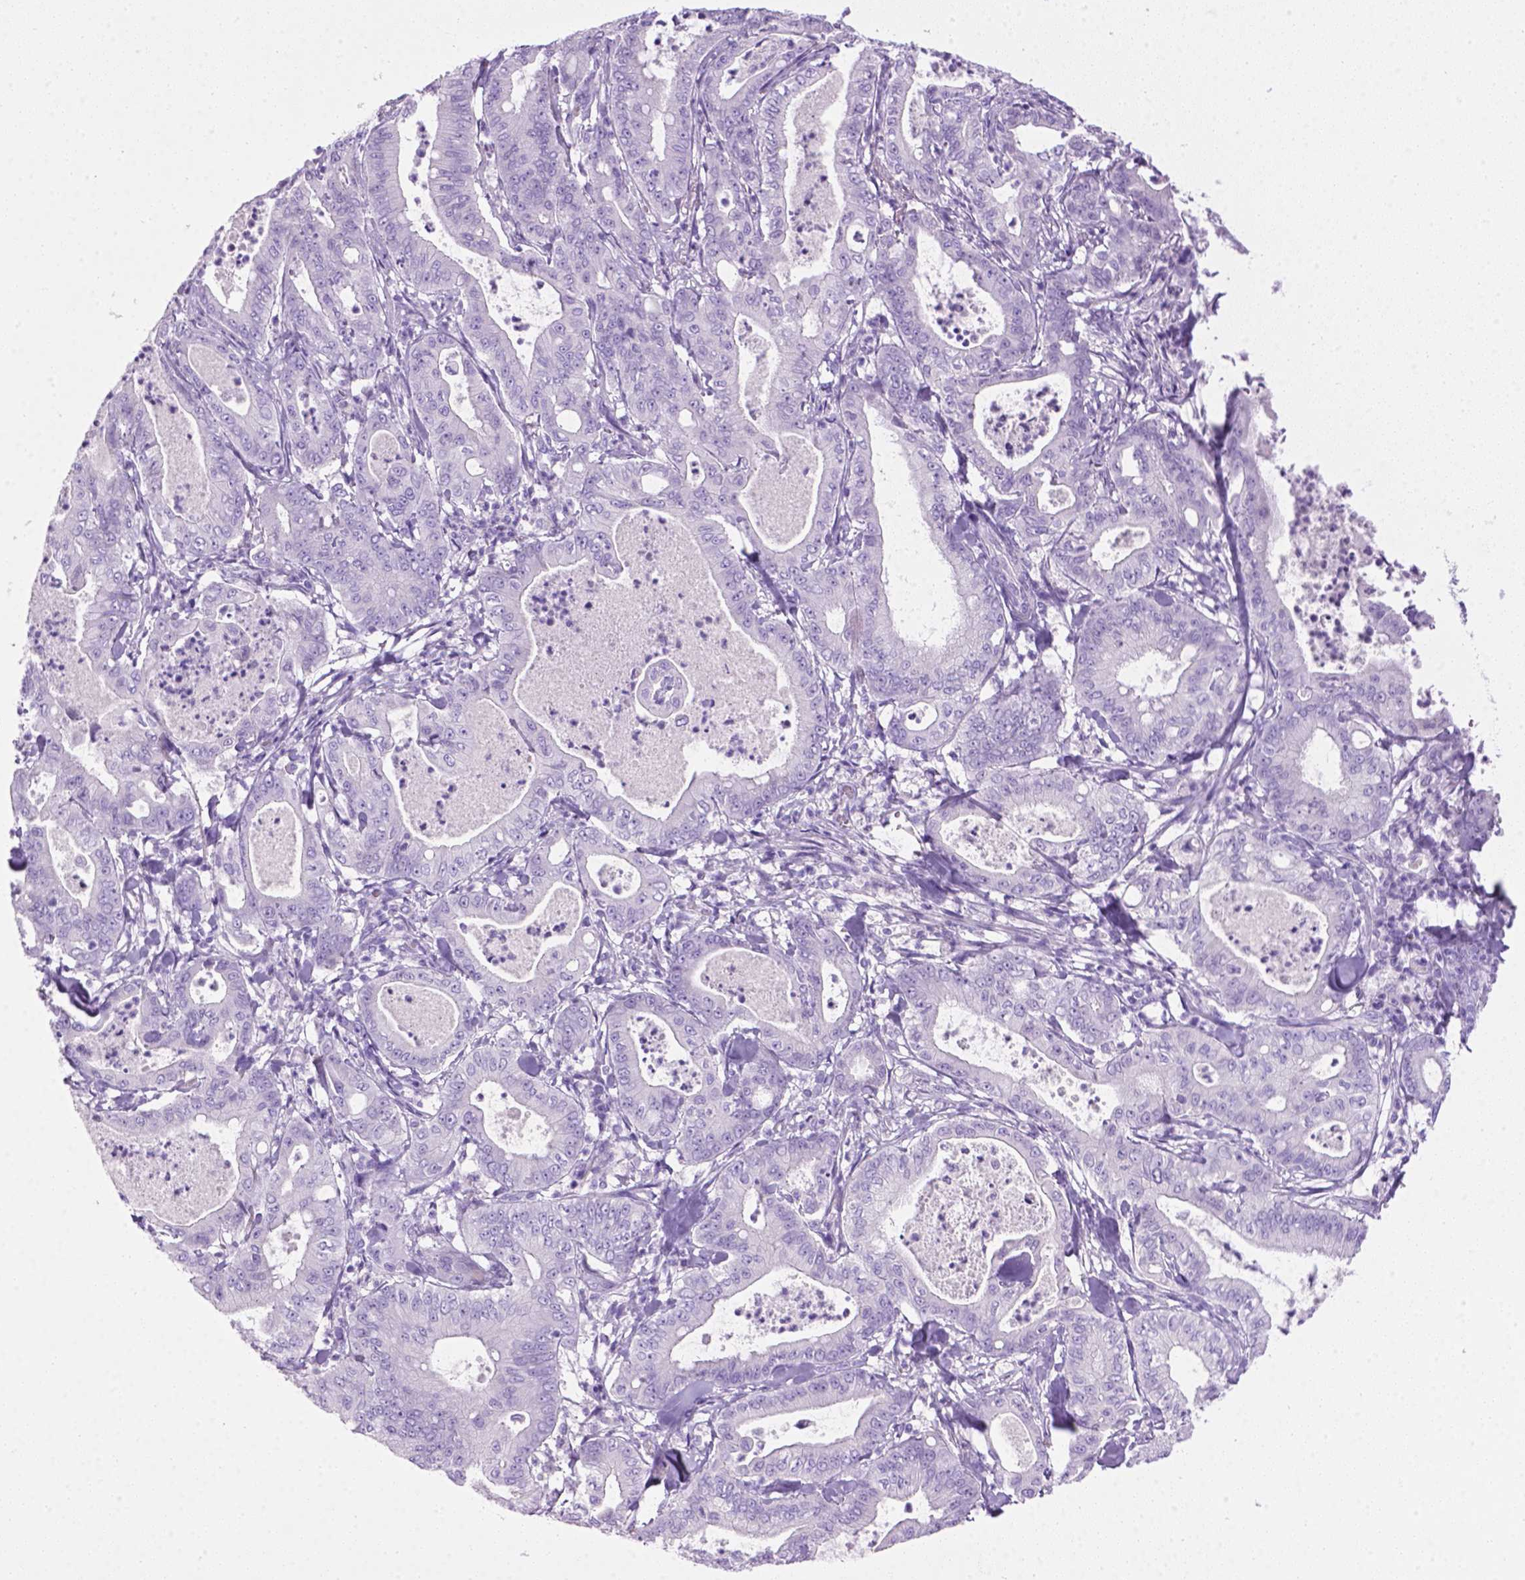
{"staining": {"intensity": "negative", "quantity": "none", "location": "none"}, "tissue": "pancreatic cancer", "cell_type": "Tumor cells", "image_type": "cancer", "snomed": [{"axis": "morphology", "description": "Adenocarcinoma, NOS"}, {"axis": "topography", "description": "Pancreas"}], "caption": "There is no significant positivity in tumor cells of pancreatic cancer.", "gene": "LELP1", "patient": {"sex": "male", "age": 71}}